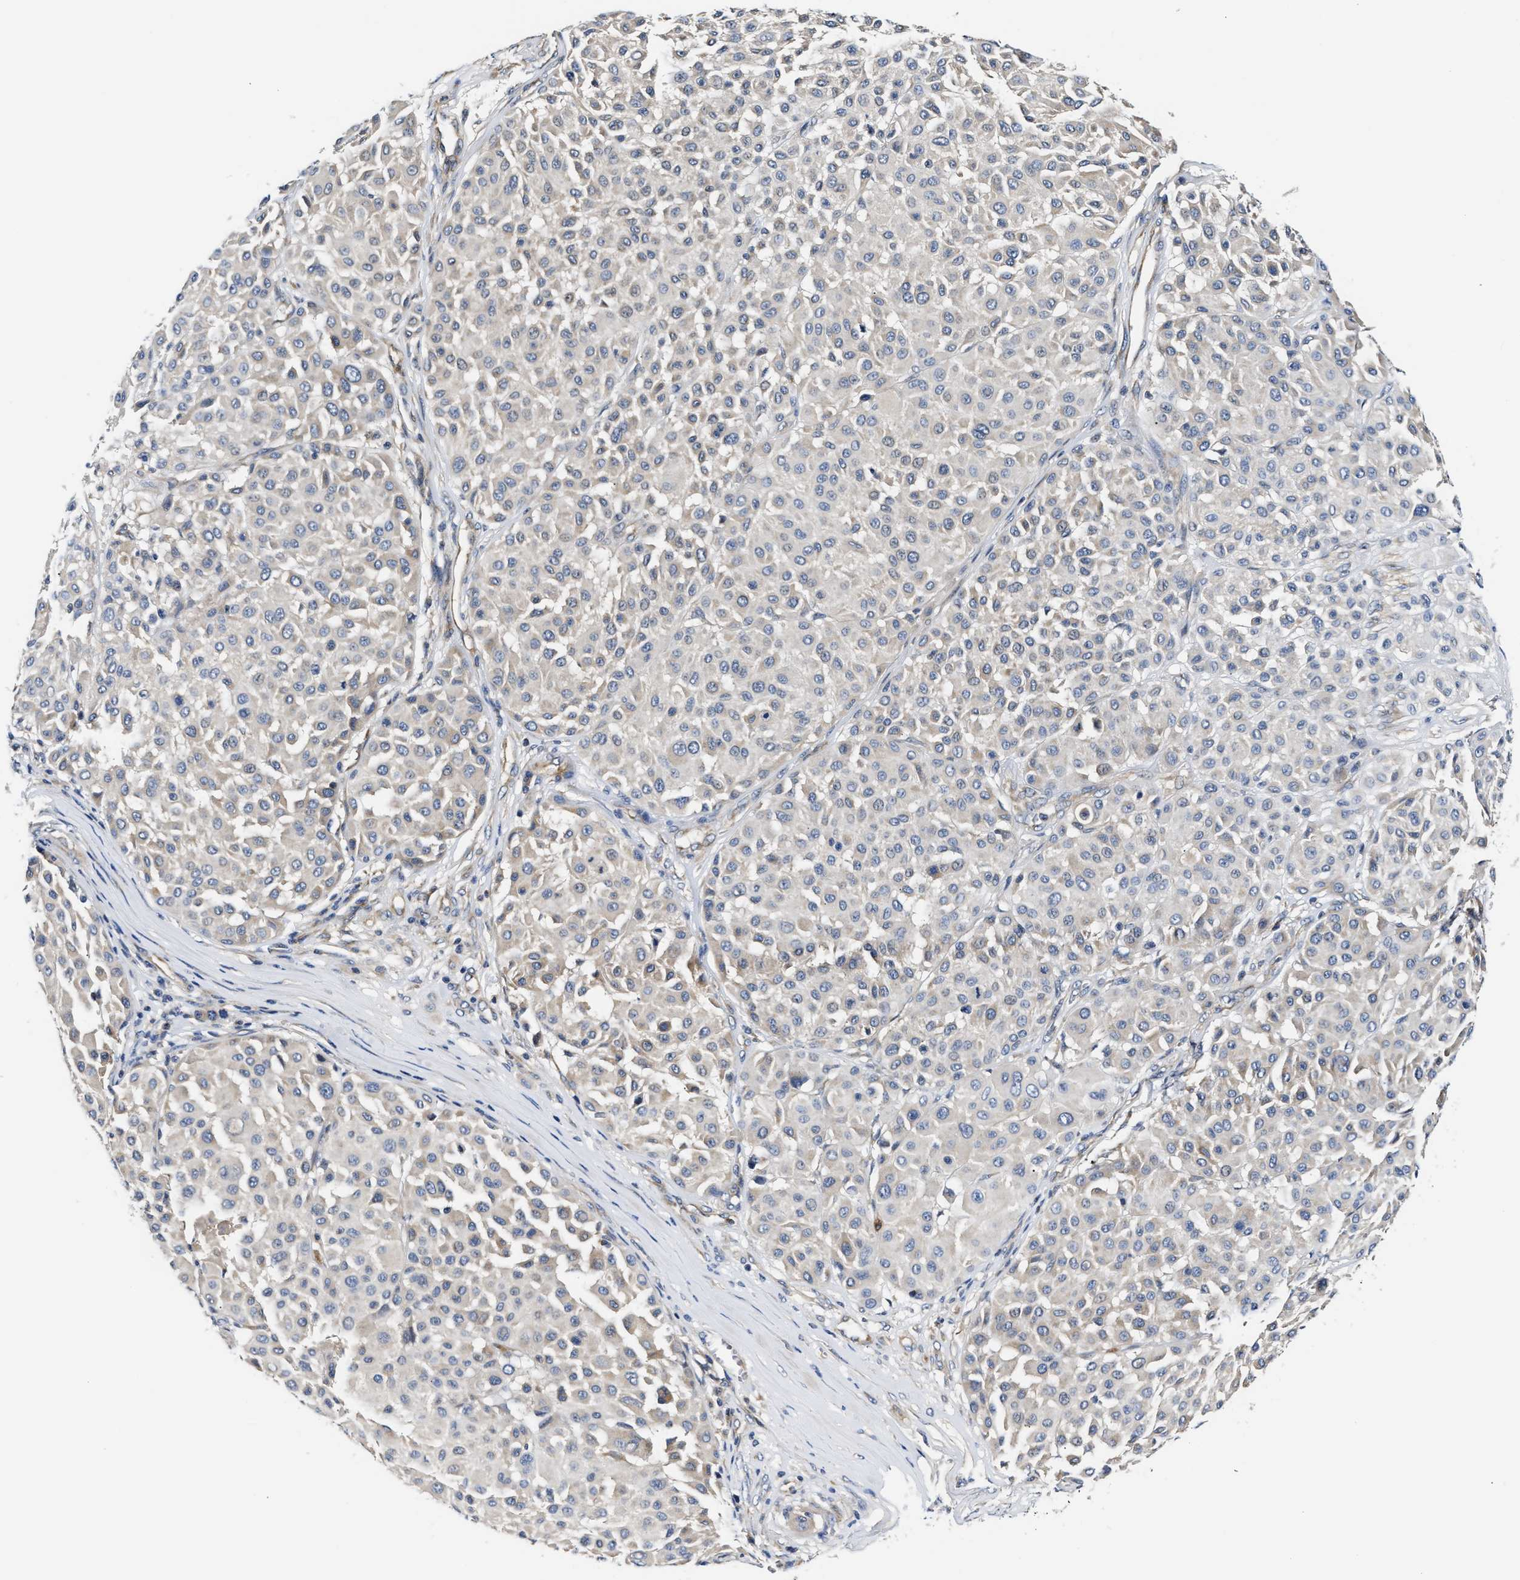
{"staining": {"intensity": "negative", "quantity": "none", "location": "none"}, "tissue": "melanoma", "cell_type": "Tumor cells", "image_type": "cancer", "snomed": [{"axis": "morphology", "description": "Malignant melanoma, Metastatic site"}, {"axis": "topography", "description": "Soft tissue"}], "caption": "Immunohistochemistry micrograph of human melanoma stained for a protein (brown), which demonstrates no positivity in tumor cells. (DAB immunohistochemistry (IHC) visualized using brightfield microscopy, high magnification).", "gene": "TEX2", "patient": {"sex": "male", "age": 41}}